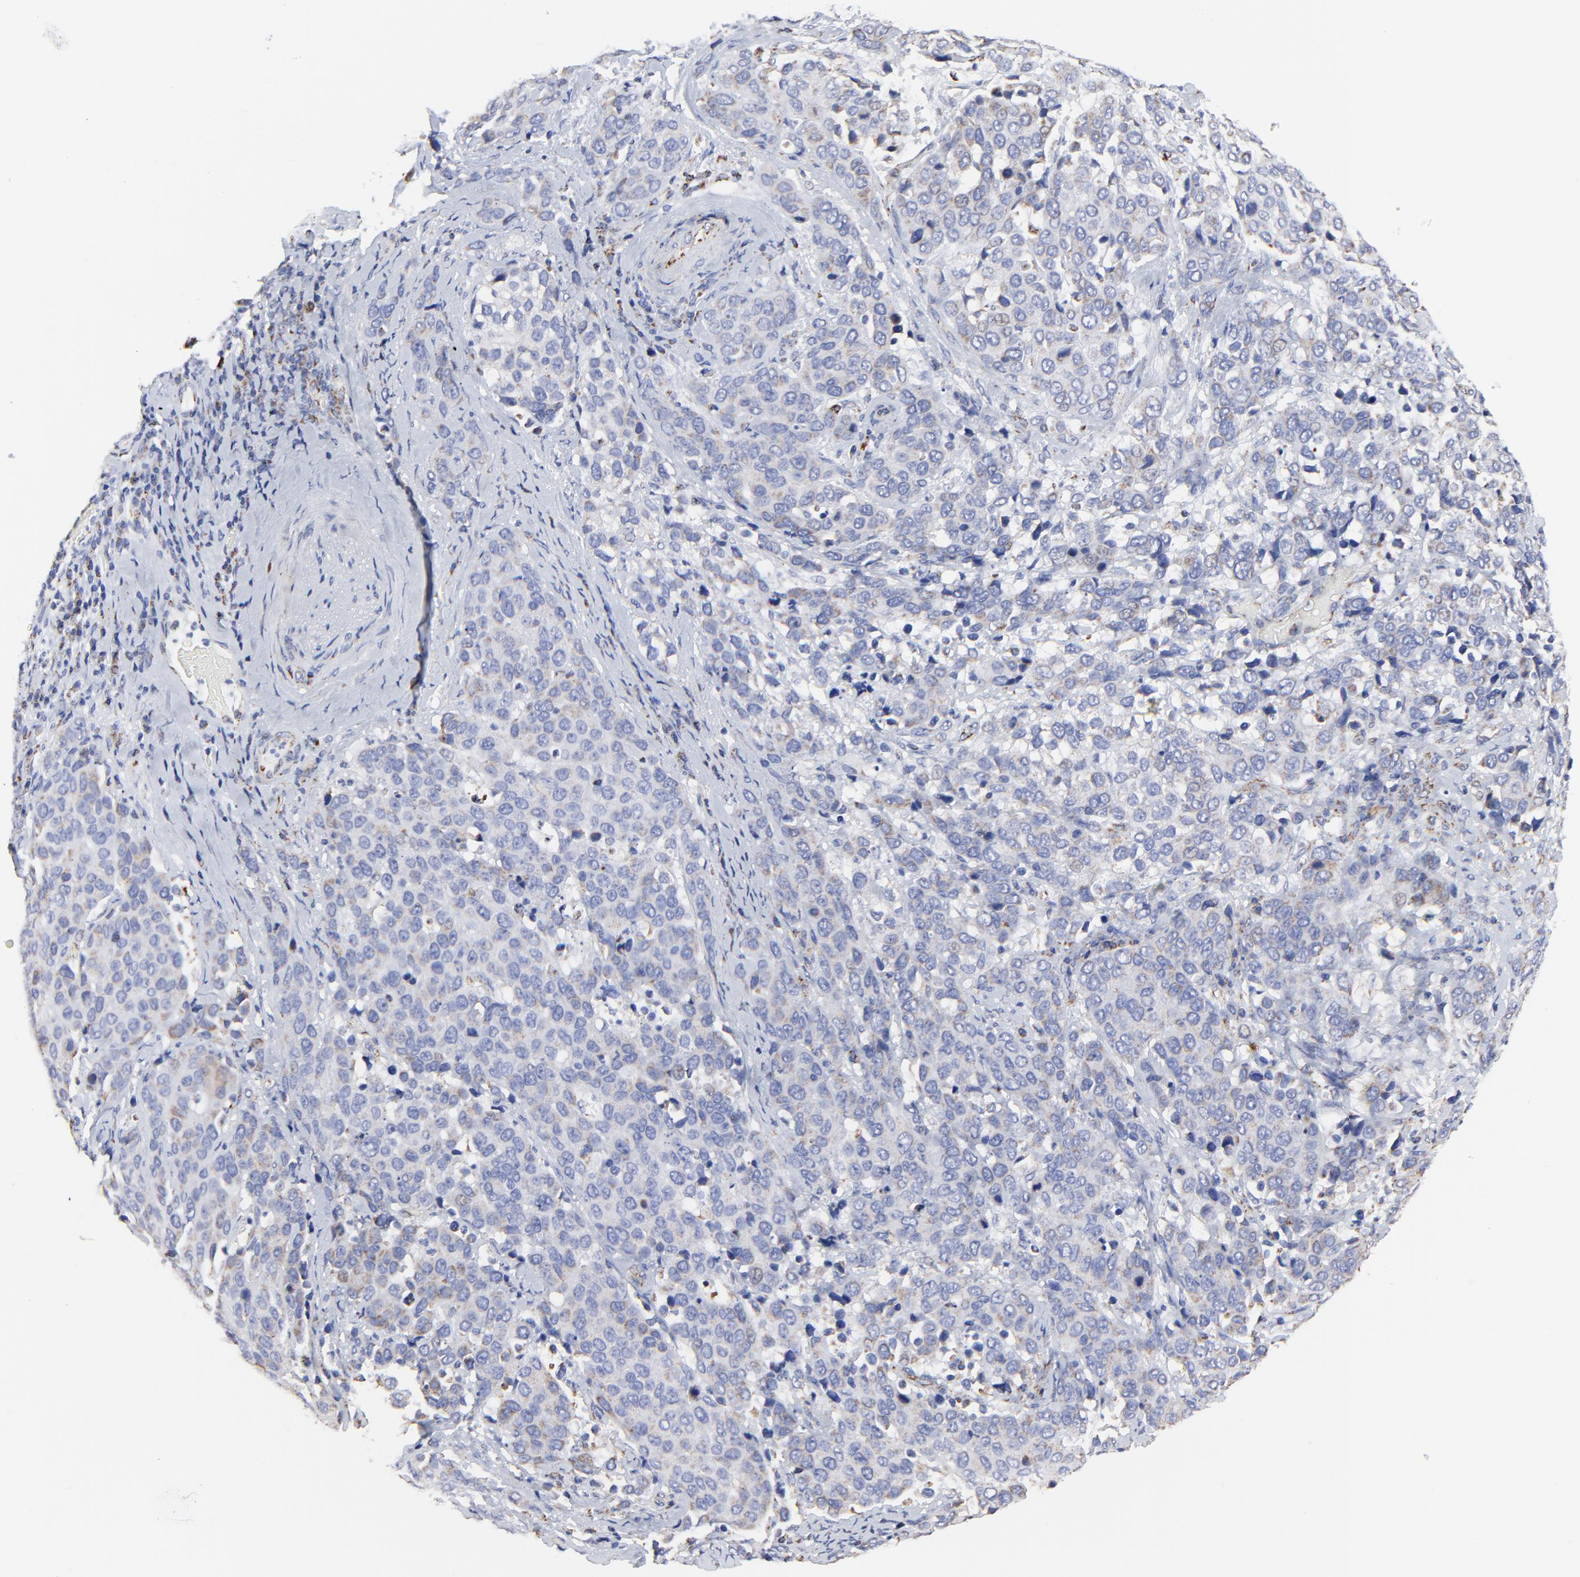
{"staining": {"intensity": "weak", "quantity": "<25%", "location": "cytoplasmic/membranous"}, "tissue": "cervical cancer", "cell_type": "Tumor cells", "image_type": "cancer", "snomed": [{"axis": "morphology", "description": "Squamous cell carcinoma, NOS"}, {"axis": "topography", "description": "Cervix"}], "caption": "A high-resolution histopathology image shows IHC staining of squamous cell carcinoma (cervical), which shows no significant expression in tumor cells.", "gene": "PINK1", "patient": {"sex": "female", "age": 54}}